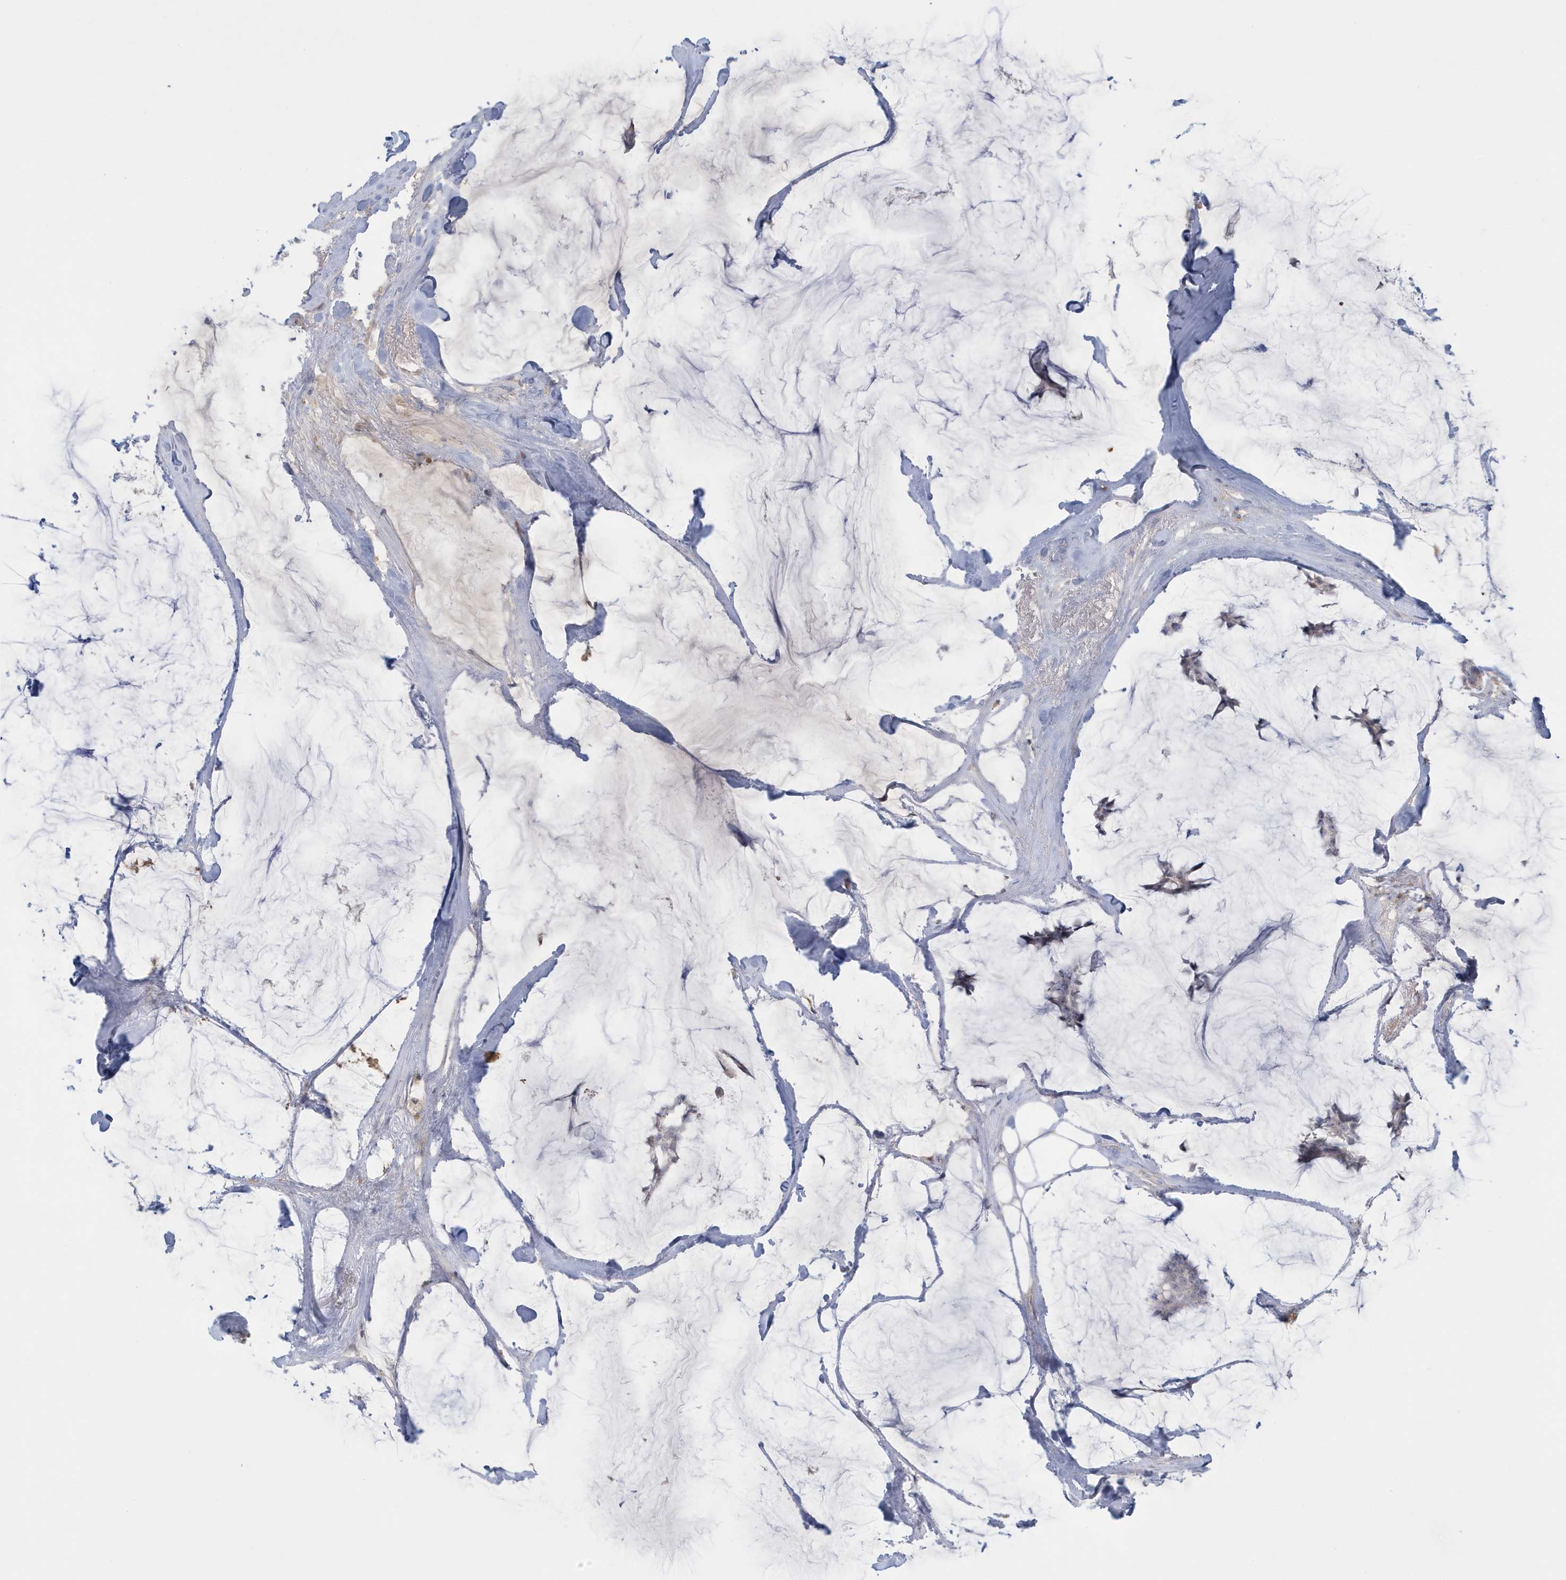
{"staining": {"intensity": "negative", "quantity": "none", "location": "none"}, "tissue": "breast cancer", "cell_type": "Tumor cells", "image_type": "cancer", "snomed": [{"axis": "morphology", "description": "Duct carcinoma"}, {"axis": "topography", "description": "Breast"}], "caption": "This is an immunohistochemistry image of breast cancer. There is no staining in tumor cells.", "gene": "HERC6", "patient": {"sex": "female", "age": 93}}